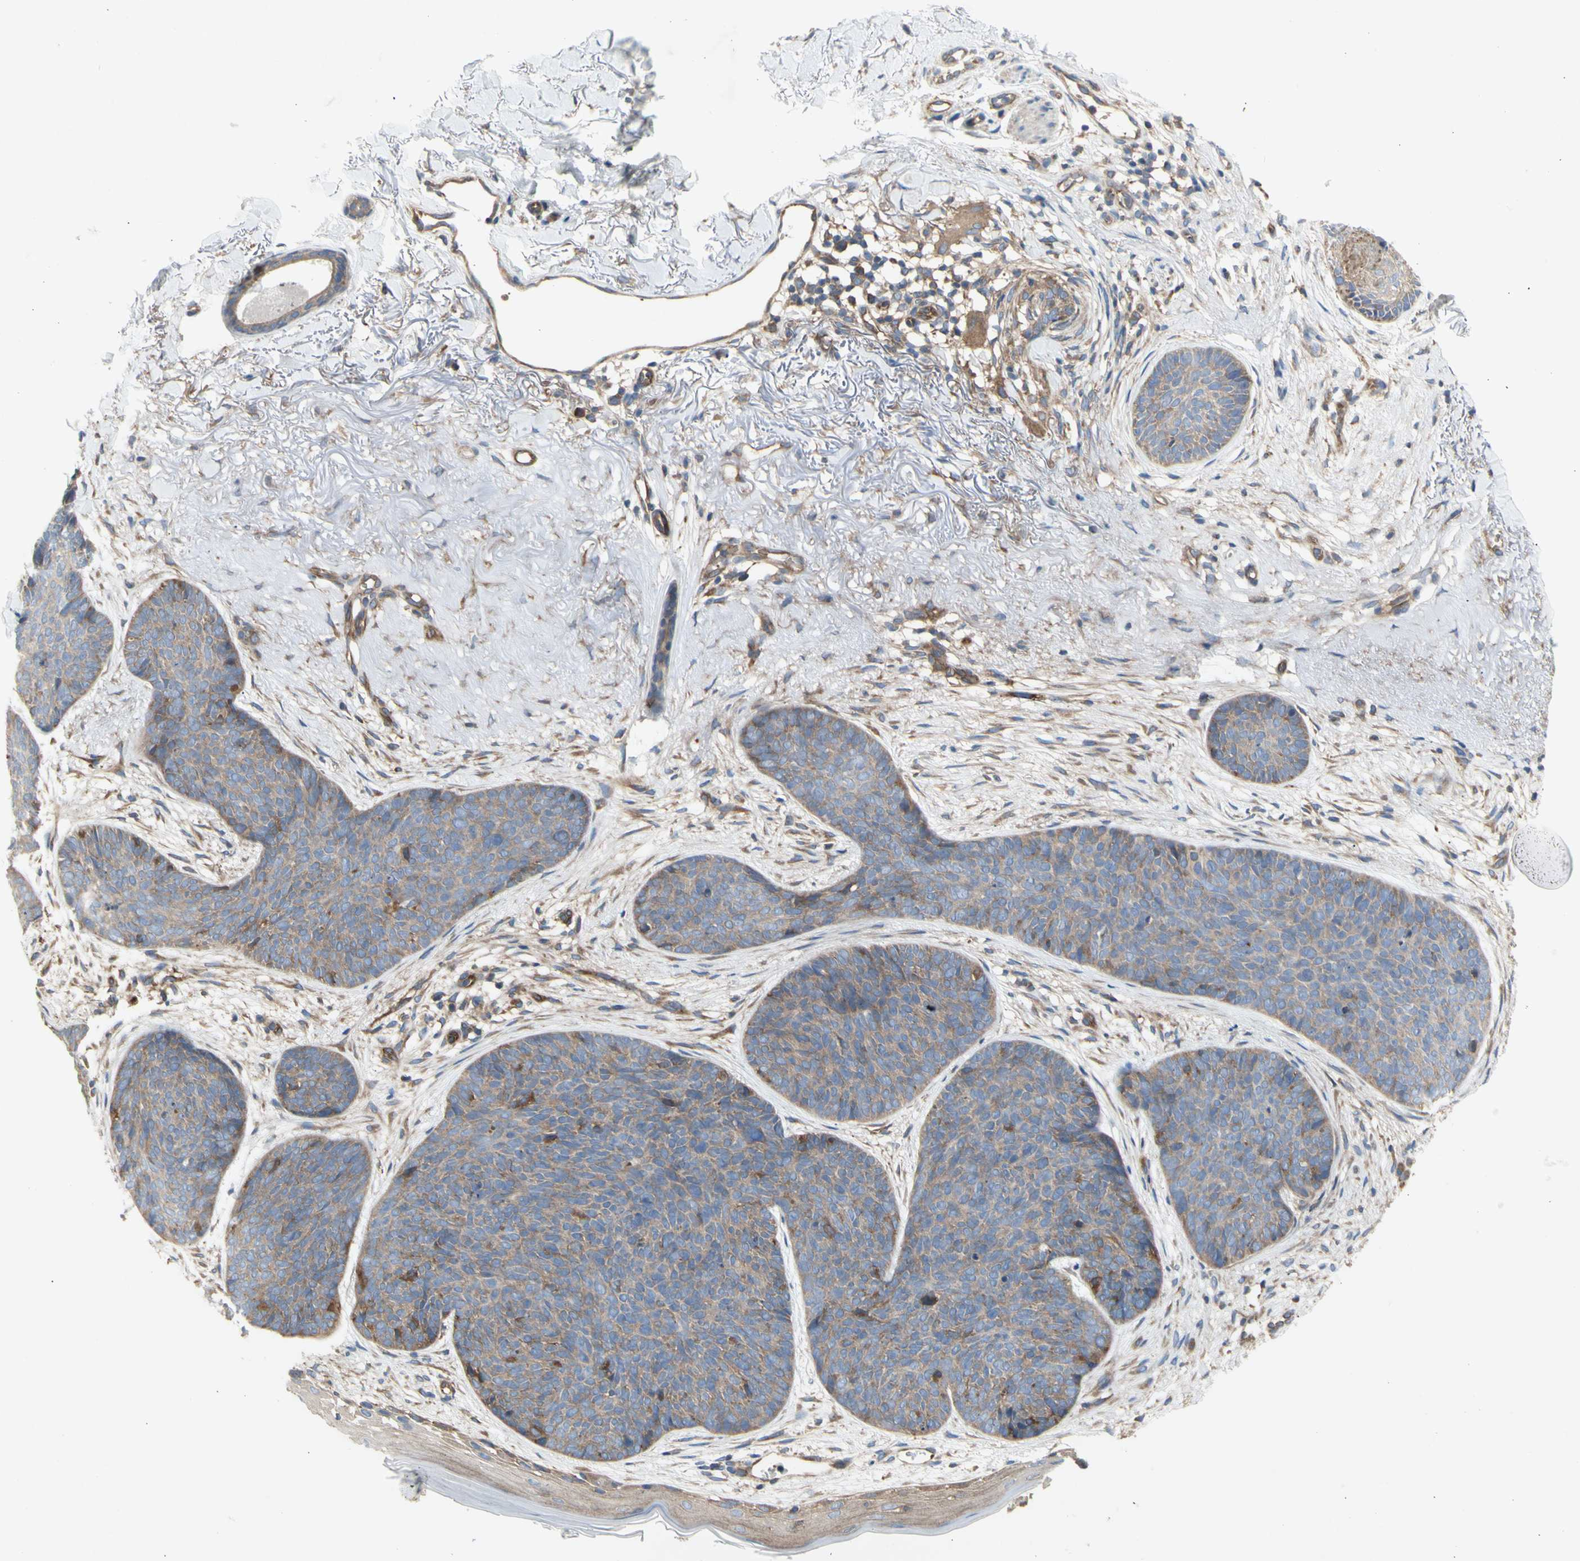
{"staining": {"intensity": "weak", "quantity": "<25%", "location": "cytoplasmic/membranous"}, "tissue": "skin cancer", "cell_type": "Tumor cells", "image_type": "cancer", "snomed": [{"axis": "morphology", "description": "Normal tissue, NOS"}, {"axis": "morphology", "description": "Basal cell carcinoma"}, {"axis": "topography", "description": "Skin"}], "caption": "Skin basal cell carcinoma was stained to show a protein in brown. There is no significant expression in tumor cells.", "gene": "KLC1", "patient": {"sex": "female", "age": 70}}